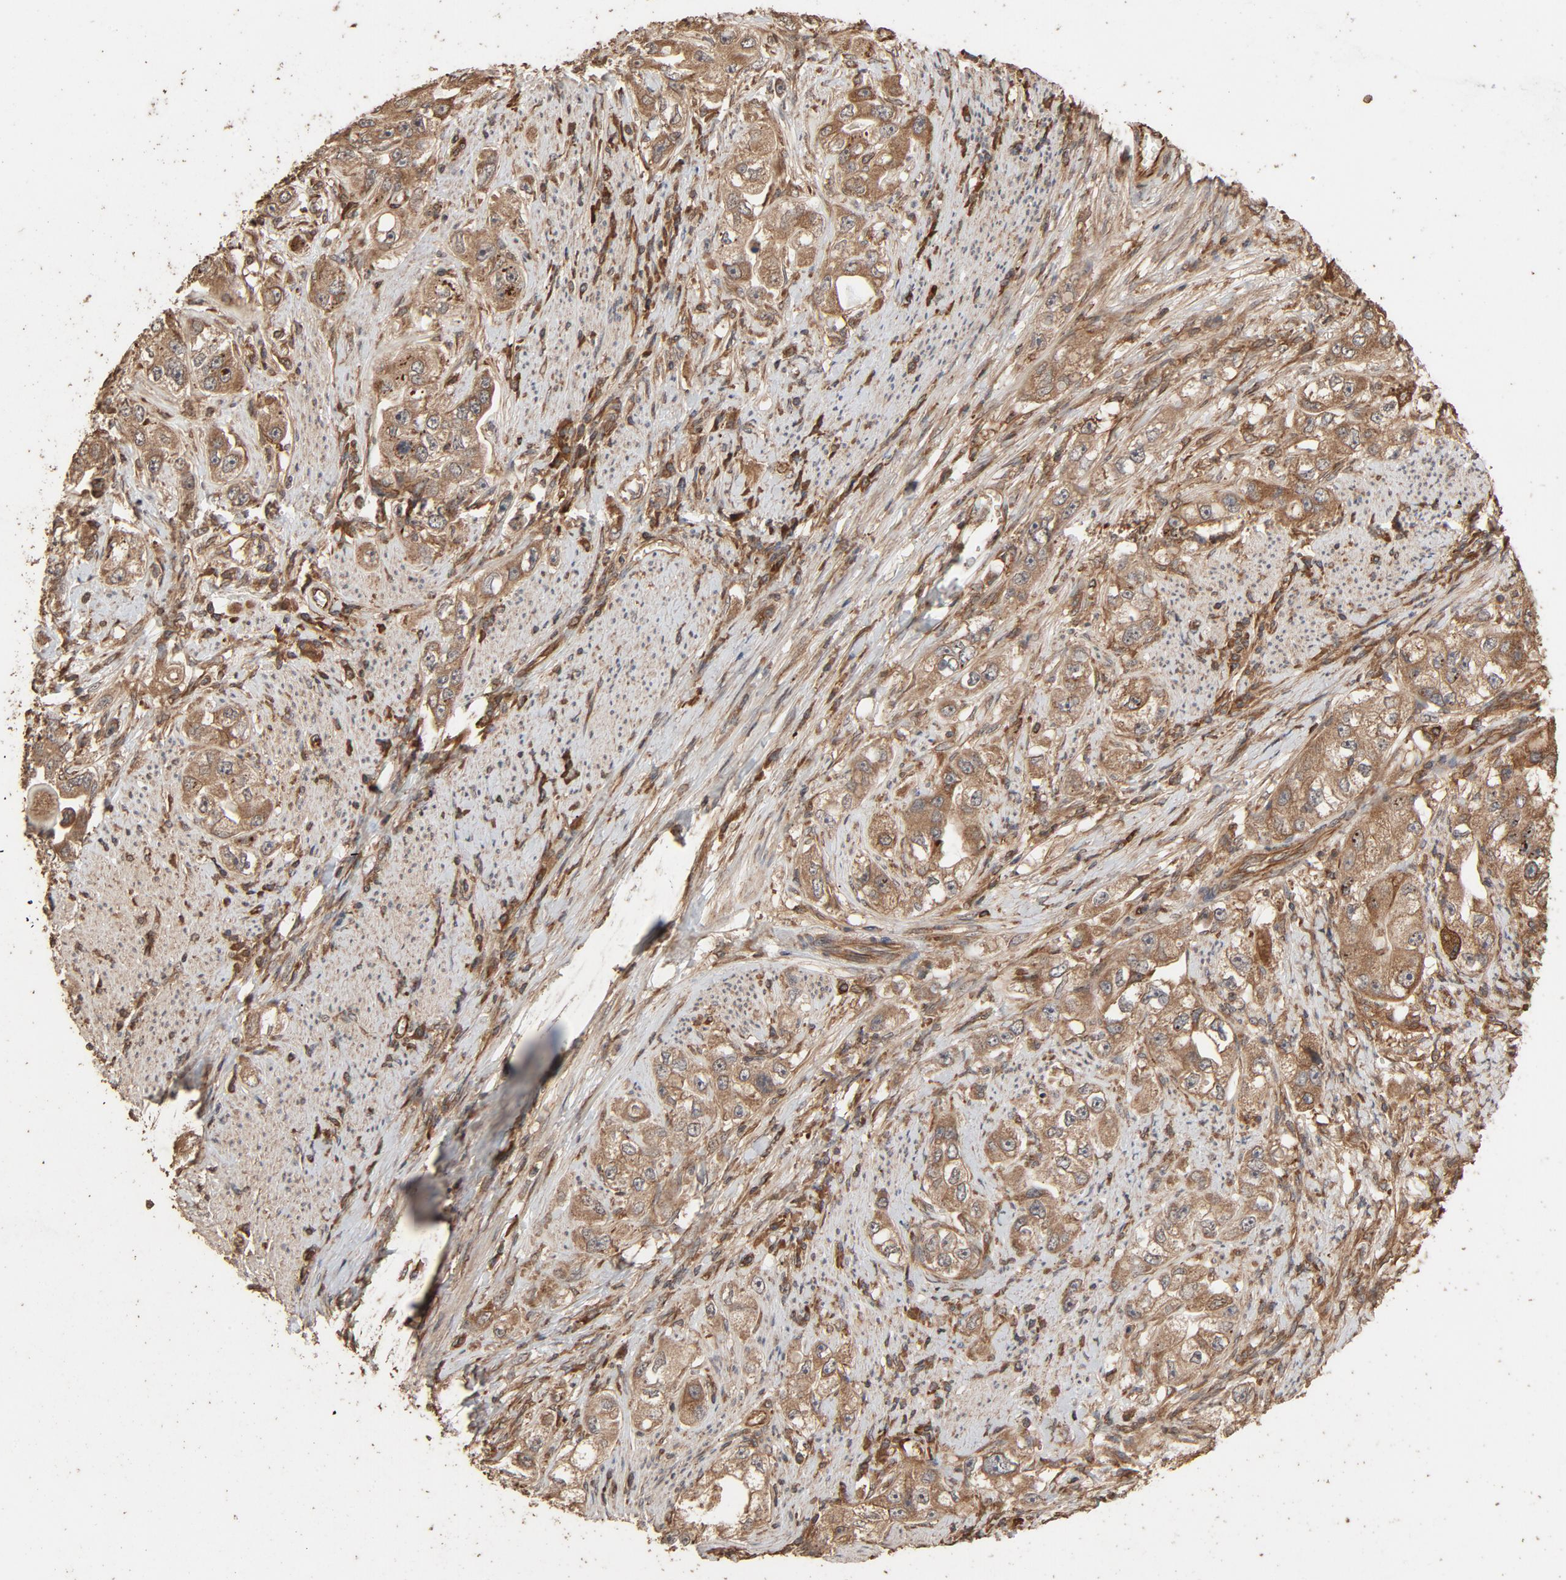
{"staining": {"intensity": "moderate", "quantity": "25%-75%", "location": "cytoplasmic/membranous"}, "tissue": "stomach cancer", "cell_type": "Tumor cells", "image_type": "cancer", "snomed": [{"axis": "morphology", "description": "Adenocarcinoma, NOS"}, {"axis": "topography", "description": "Stomach, lower"}], "caption": "Protein expression analysis of stomach cancer shows moderate cytoplasmic/membranous positivity in approximately 25%-75% of tumor cells.", "gene": "RPS6KA6", "patient": {"sex": "female", "age": 93}}